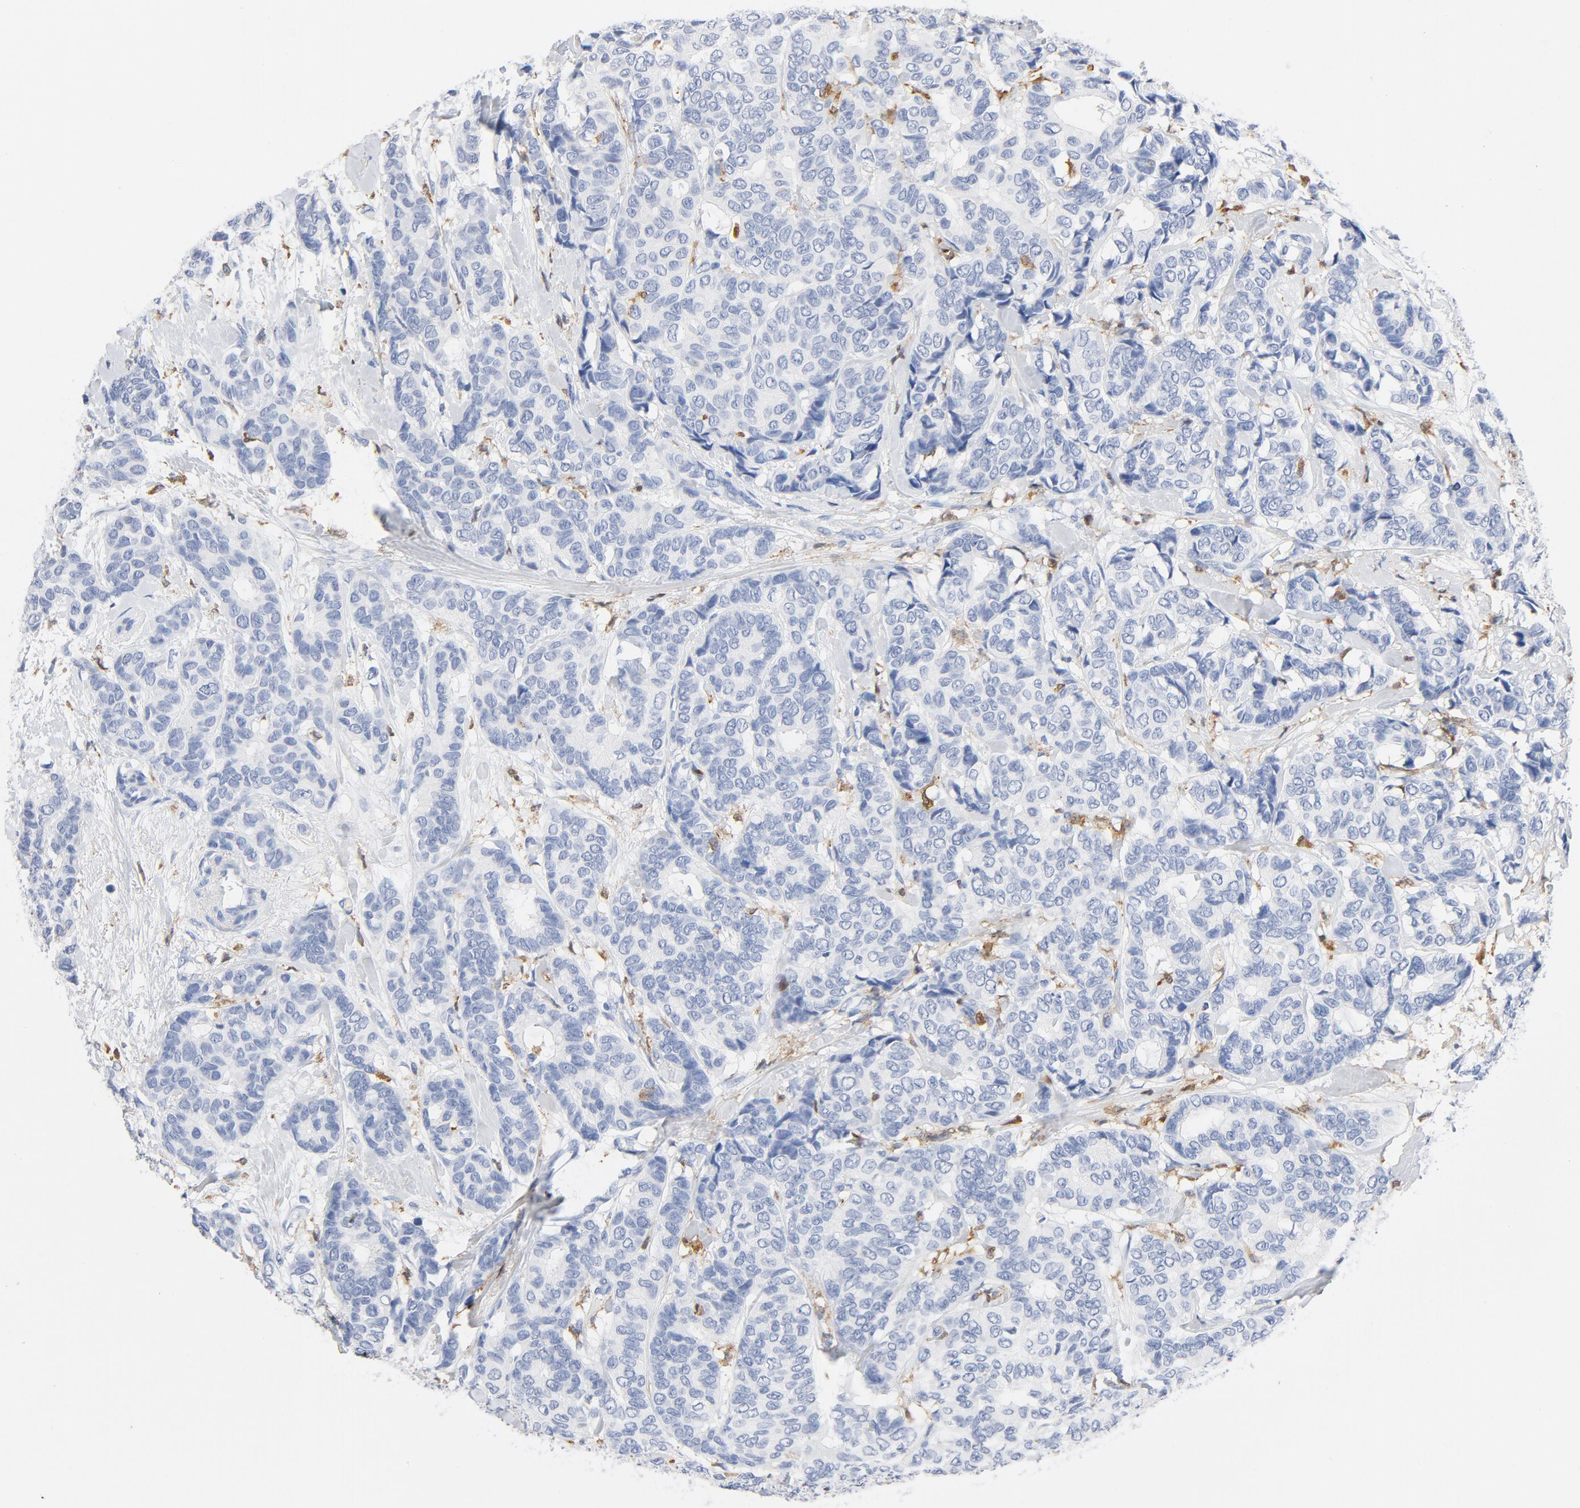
{"staining": {"intensity": "negative", "quantity": "none", "location": "none"}, "tissue": "breast cancer", "cell_type": "Tumor cells", "image_type": "cancer", "snomed": [{"axis": "morphology", "description": "Duct carcinoma"}, {"axis": "topography", "description": "Breast"}], "caption": "Immunohistochemical staining of human infiltrating ductal carcinoma (breast) demonstrates no significant staining in tumor cells.", "gene": "NCF1", "patient": {"sex": "female", "age": 87}}